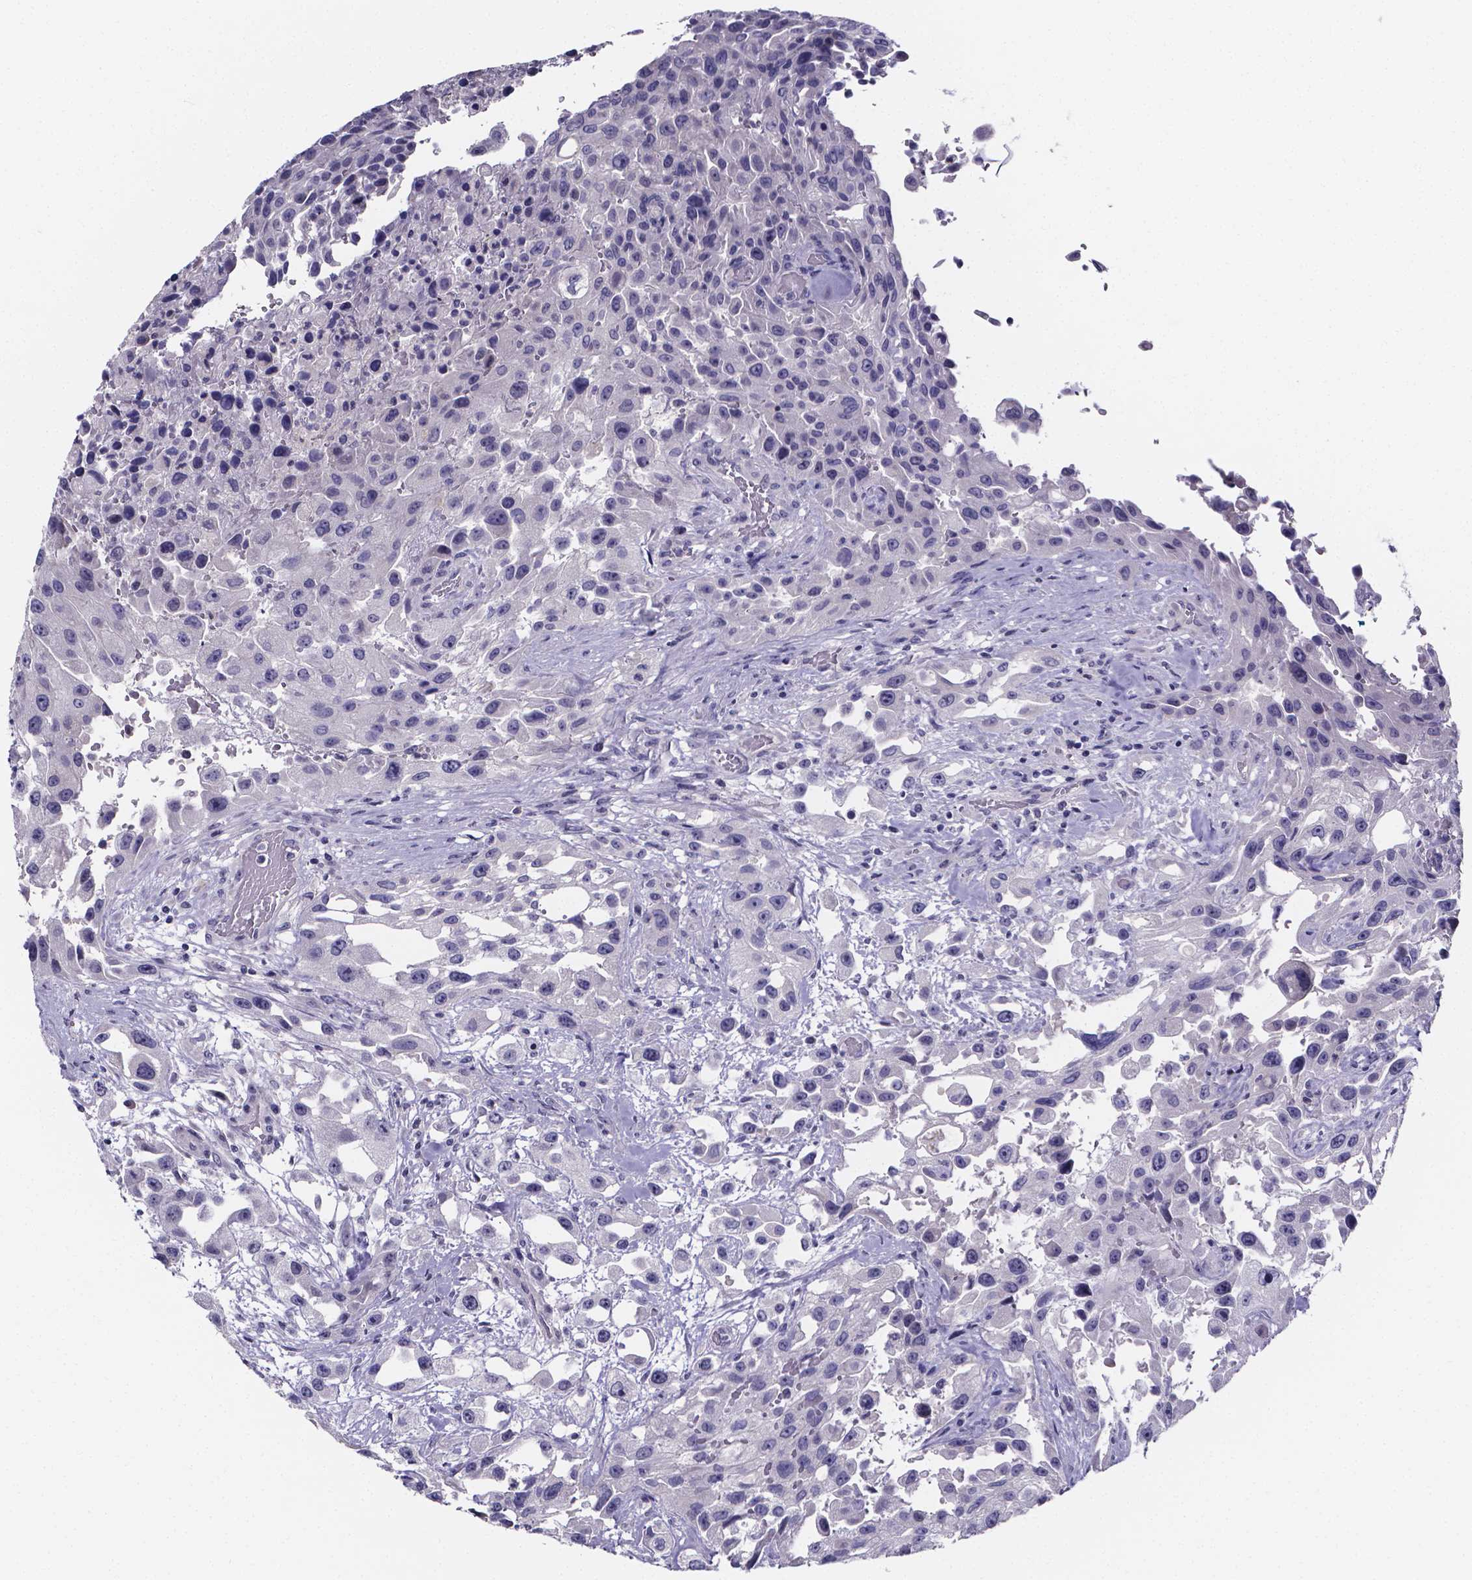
{"staining": {"intensity": "negative", "quantity": "none", "location": "none"}, "tissue": "urothelial cancer", "cell_type": "Tumor cells", "image_type": "cancer", "snomed": [{"axis": "morphology", "description": "Urothelial carcinoma, High grade"}, {"axis": "topography", "description": "Urinary bladder"}], "caption": "Immunohistochemical staining of human urothelial cancer shows no significant staining in tumor cells.", "gene": "IZUMO1", "patient": {"sex": "male", "age": 79}}